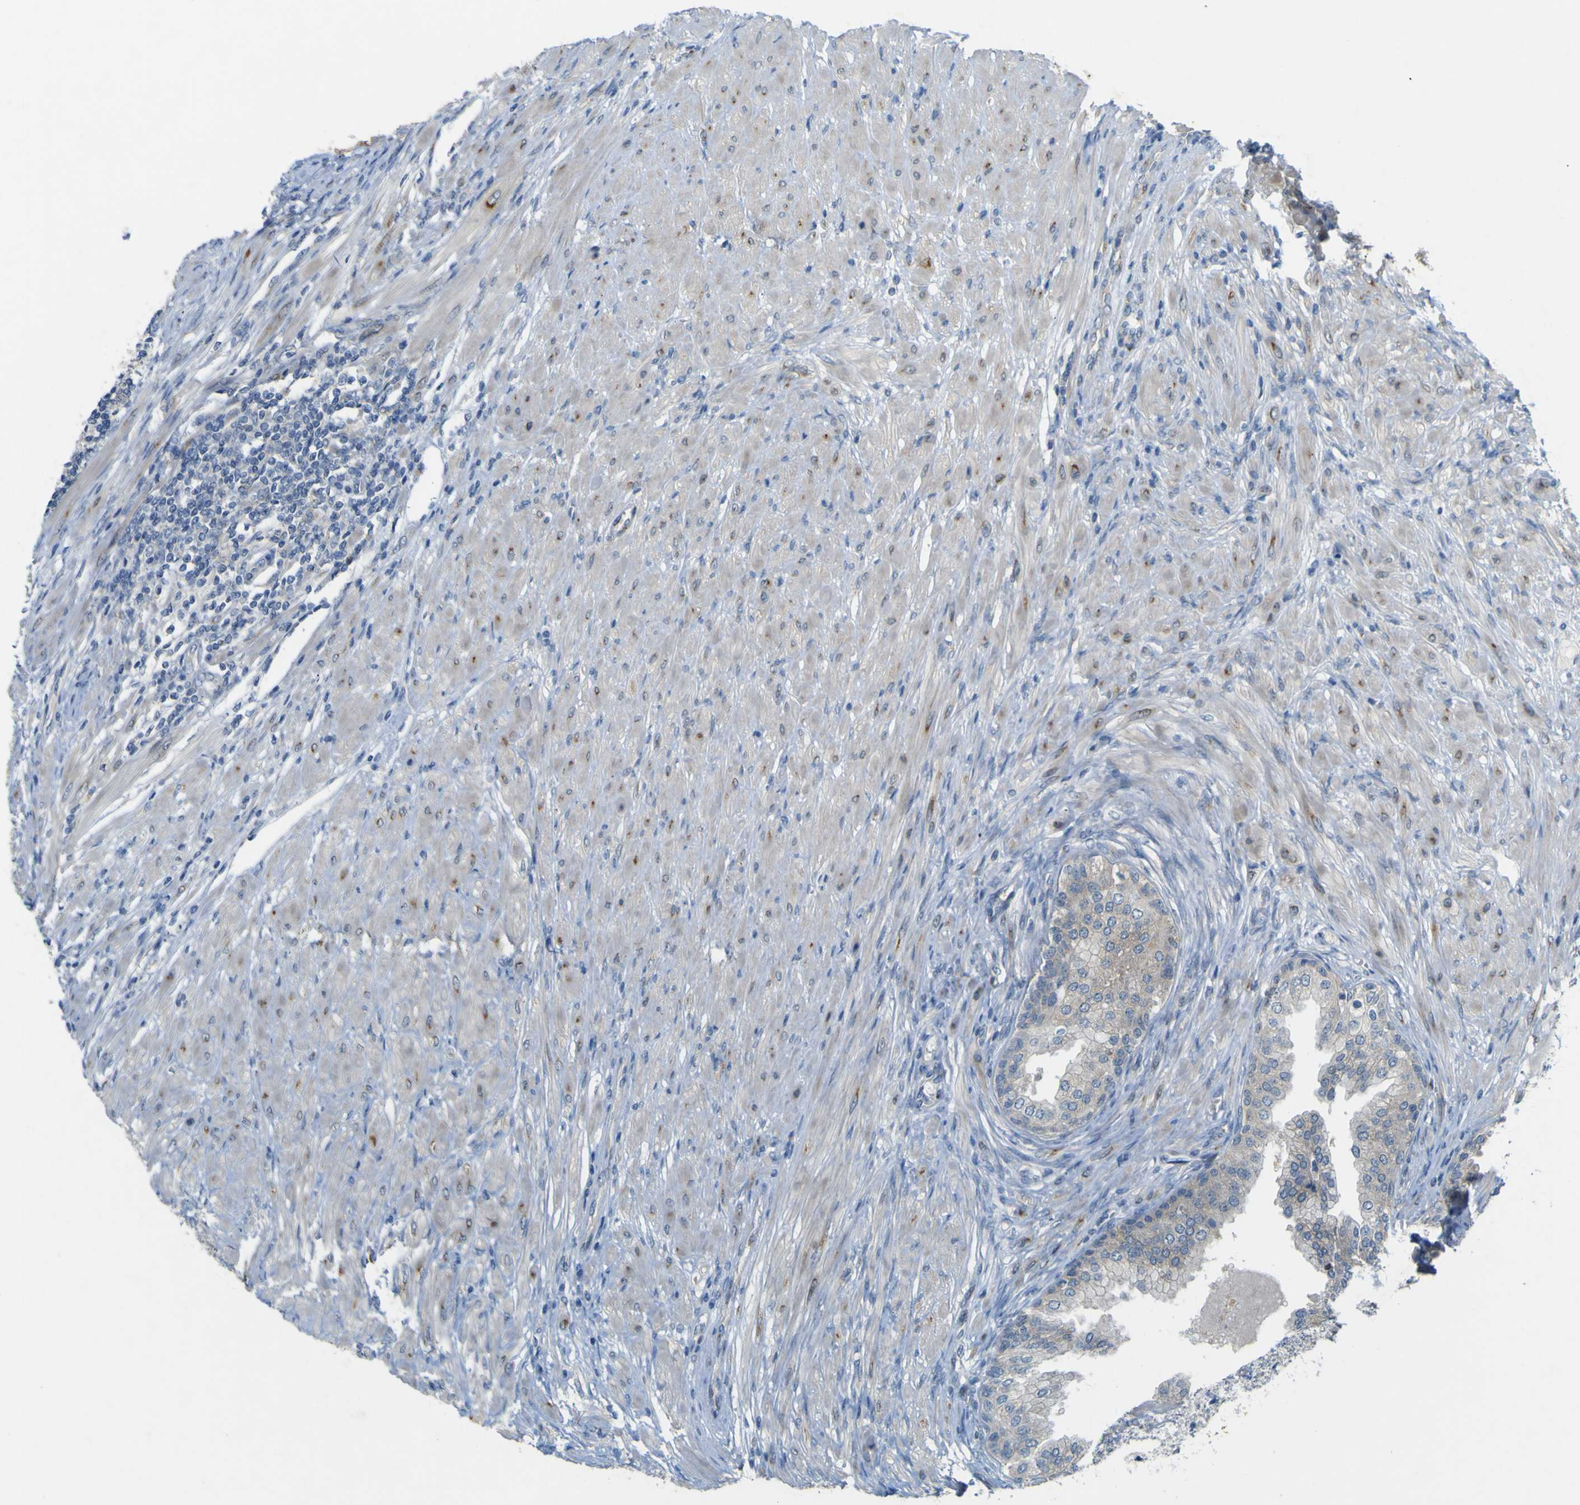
{"staining": {"intensity": "weak", "quantity": "<25%", "location": "cytoplasmic/membranous"}, "tissue": "prostate cancer", "cell_type": "Tumor cells", "image_type": "cancer", "snomed": [{"axis": "morphology", "description": "Adenocarcinoma, High grade"}, {"axis": "topography", "description": "Prostate"}], "caption": "IHC of prostate cancer exhibits no staining in tumor cells.", "gene": "IGF2R", "patient": {"sex": "male", "age": 59}}